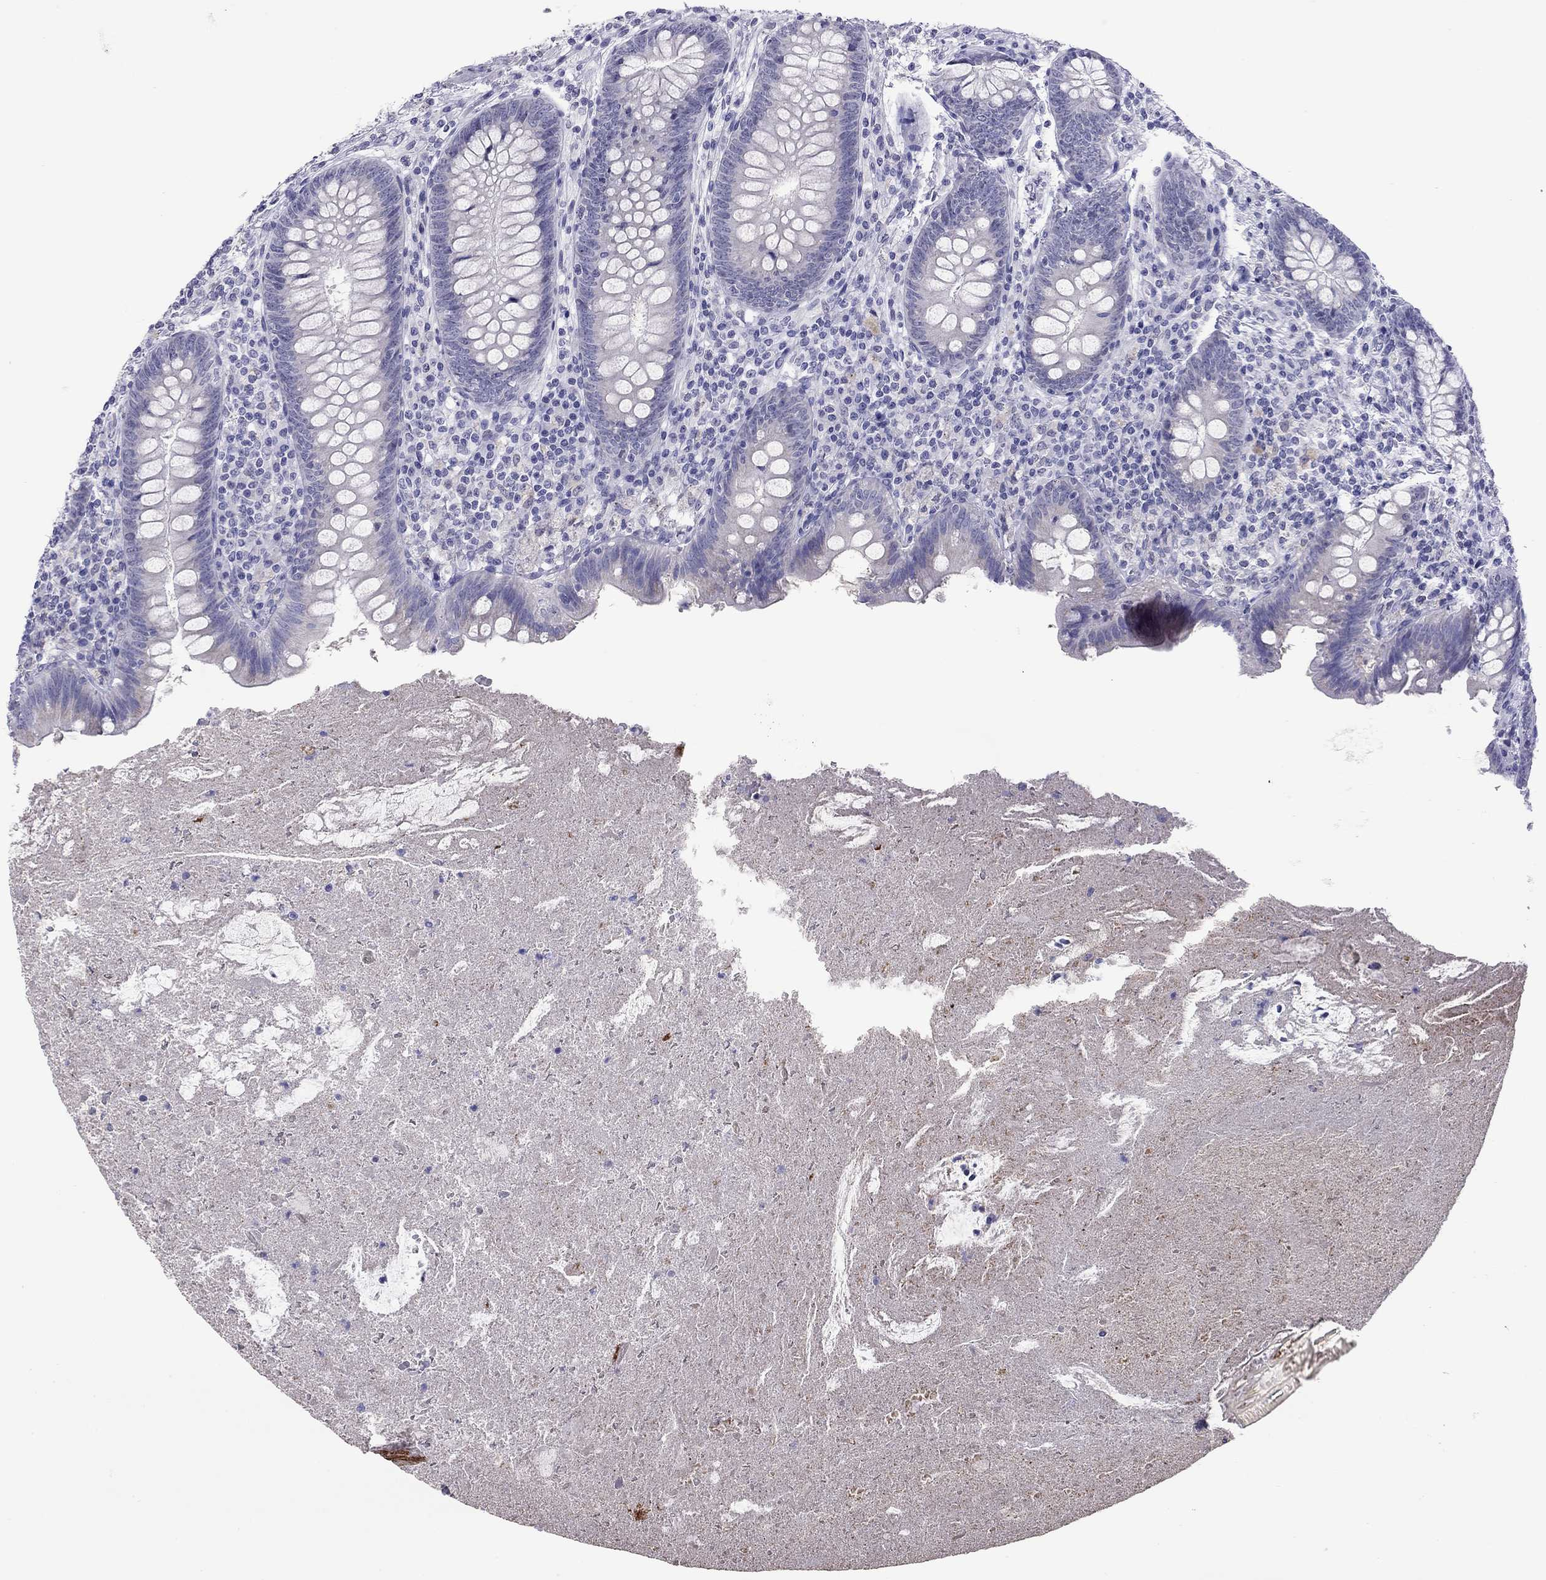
{"staining": {"intensity": "negative", "quantity": "none", "location": "none"}, "tissue": "appendix", "cell_type": "Glandular cells", "image_type": "normal", "snomed": [{"axis": "morphology", "description": "Normal tissue, NOS"}, {"axis": "topography", "description": "Appendix"}], "caption": "Immunohistochemistry (IHC) of benign appendix exhibits no expression in glandular cells. (Stains: DAB (3,3'-diaminobenzidine) IHC with hematoxylin counter stain, Microscopy: brightfield microscopy at high magnification).", "gene": "ARMC12", "patient": {"sex": "male", "age": 47}}